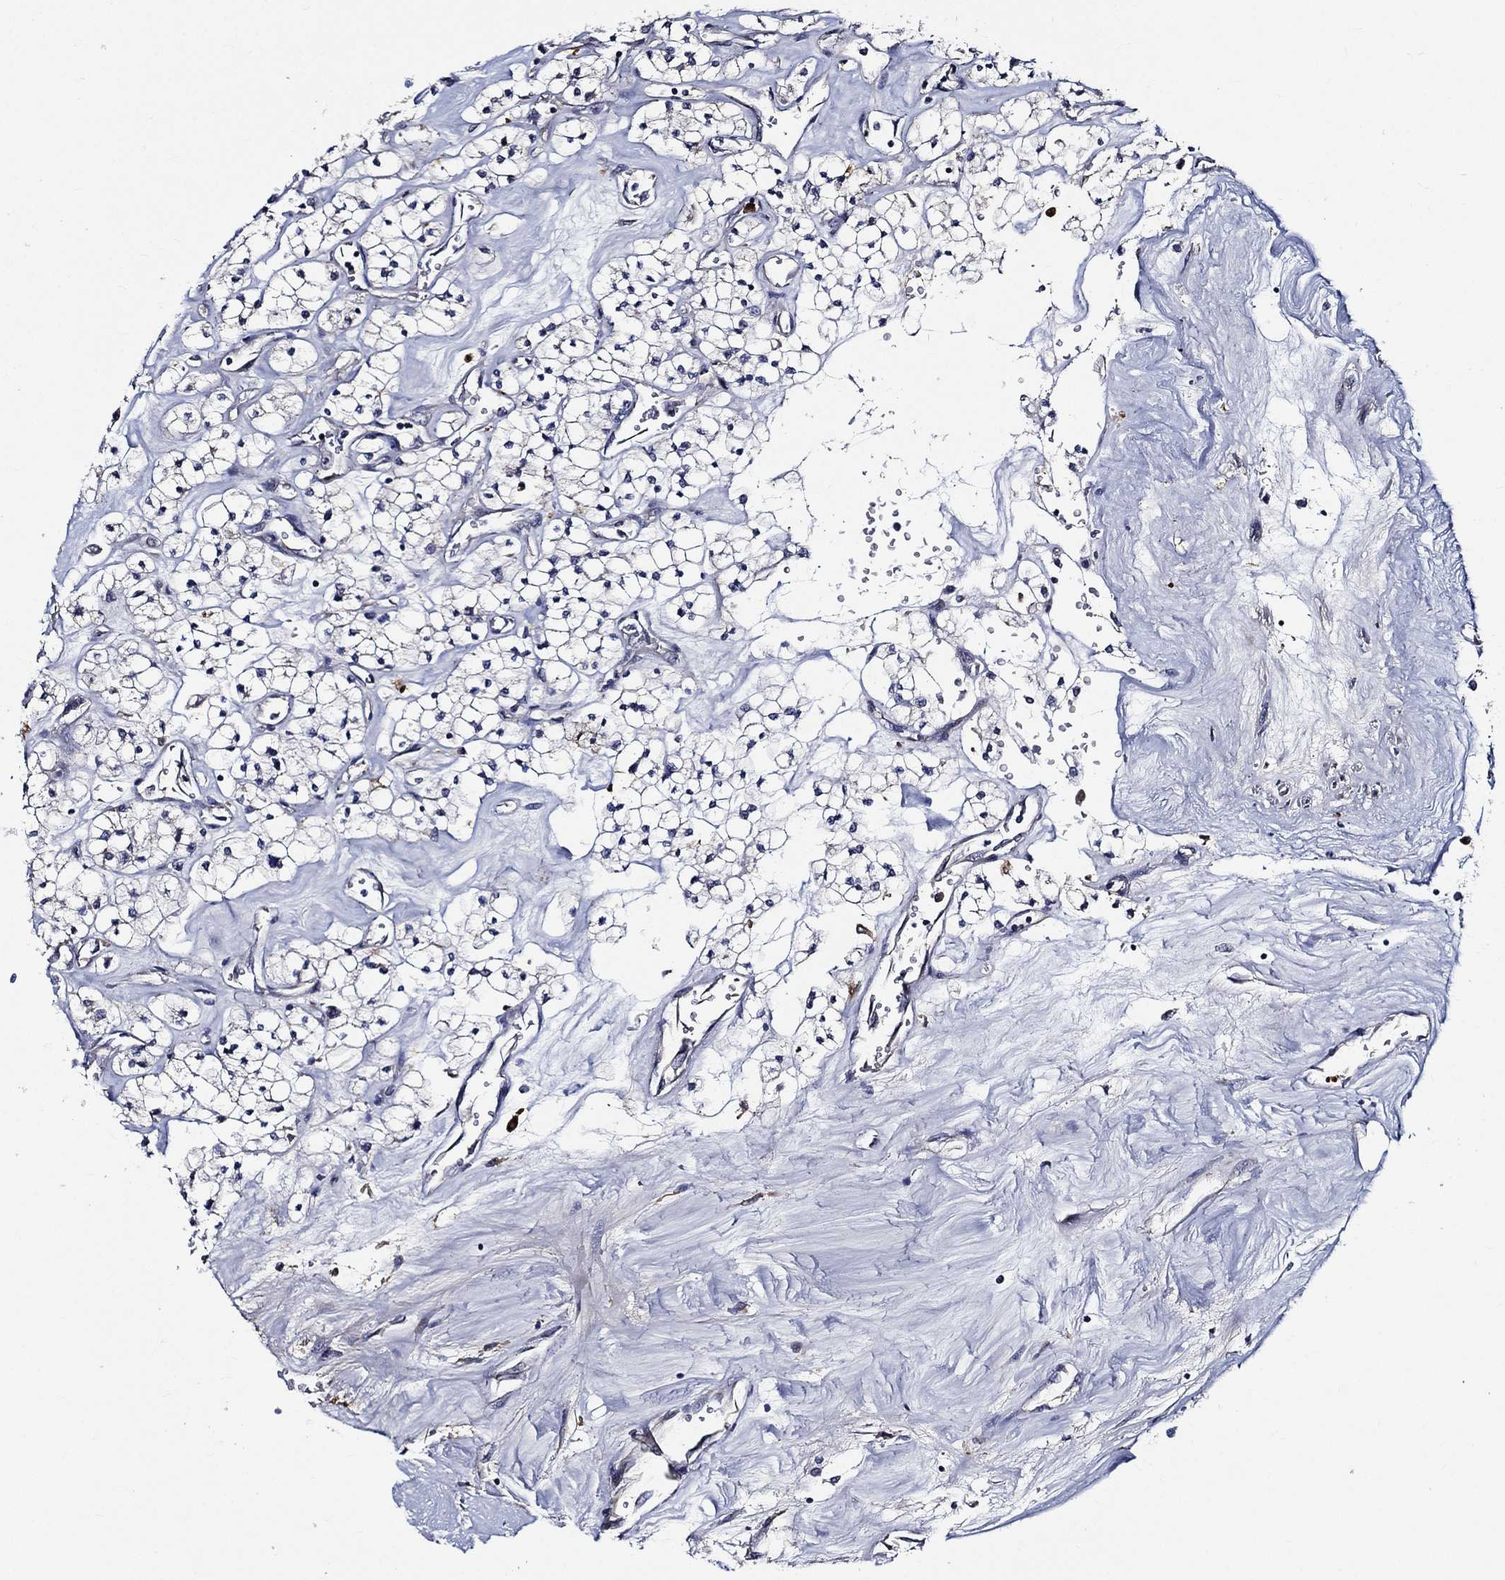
{"staining": {"intensity": "negative", "quantity": "none", "location": "none"}, "tissue": "renal cancer", "cell_type": "Tumor cells", "image_type": "cancer", "snomed": [{"axis": "morphology", "description": "Adenocarcinoma, NOS"}, {"axis": "topography", "description": "Kidney"}], "caption": "A micrograph of human renal cancer (adenocarcinoma) is negative for staining in tumor cells.", "gene": "KIF20B", "patient": {"sex": "male", "age": 80}}